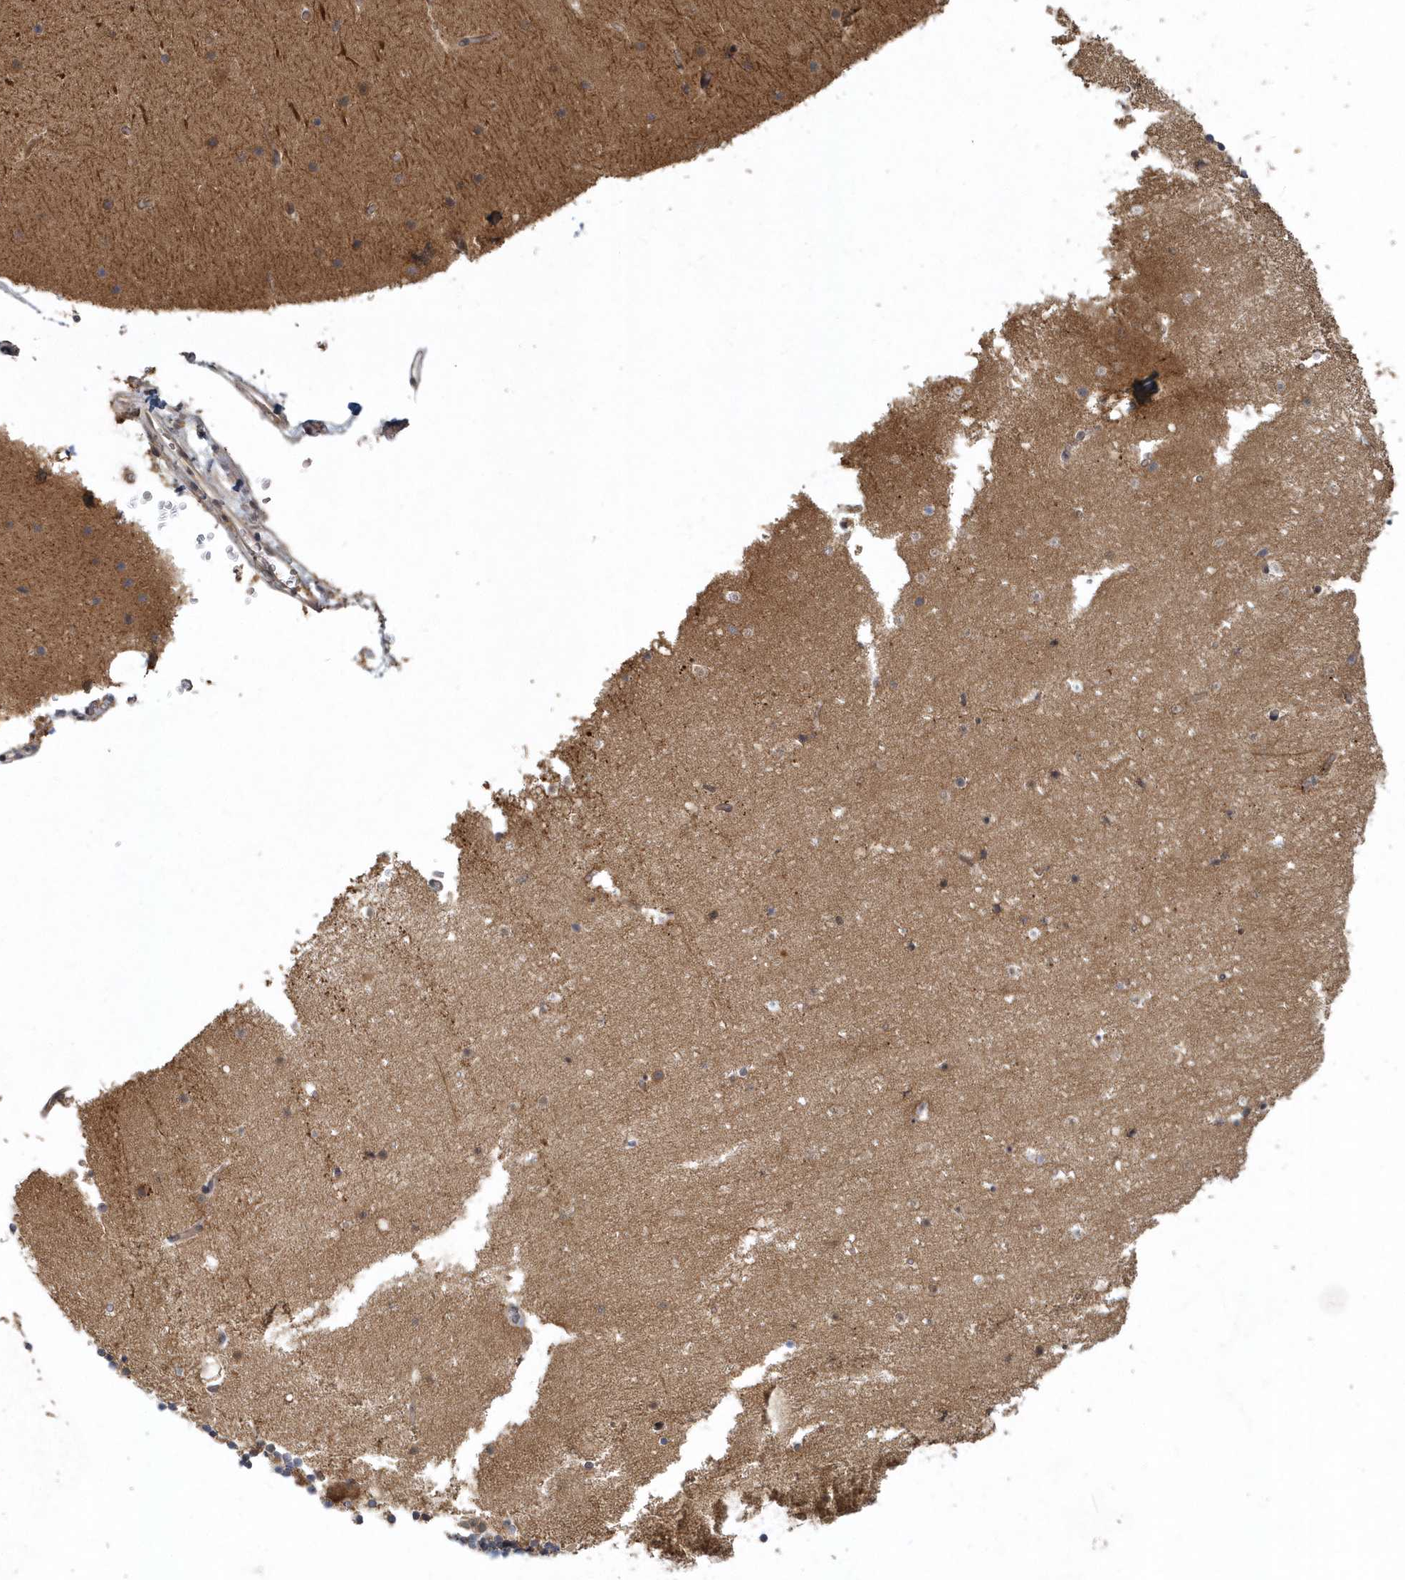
{"staining": {"intensity": "moderate", "quantity": "25%-75%", "location": "cytoplasmic/membranous"}, "tissue": "cerebellum", "cell_type": "Cells in granular layer", "image_type": "normal", "snomed": [{"axis": "morphology", "description": "Normal tissue, NOS"}, {"axis": "topography", "description": "Cerebellum"}], "caption": "Protein positivity by IHC shows moderate cytoplasmic/membranous positivity in approximately 25%-75% of cells in granular layer in normal cerebellum.", "gene": "TRAIP", "patient": {"sex": "male", "age": 57}}